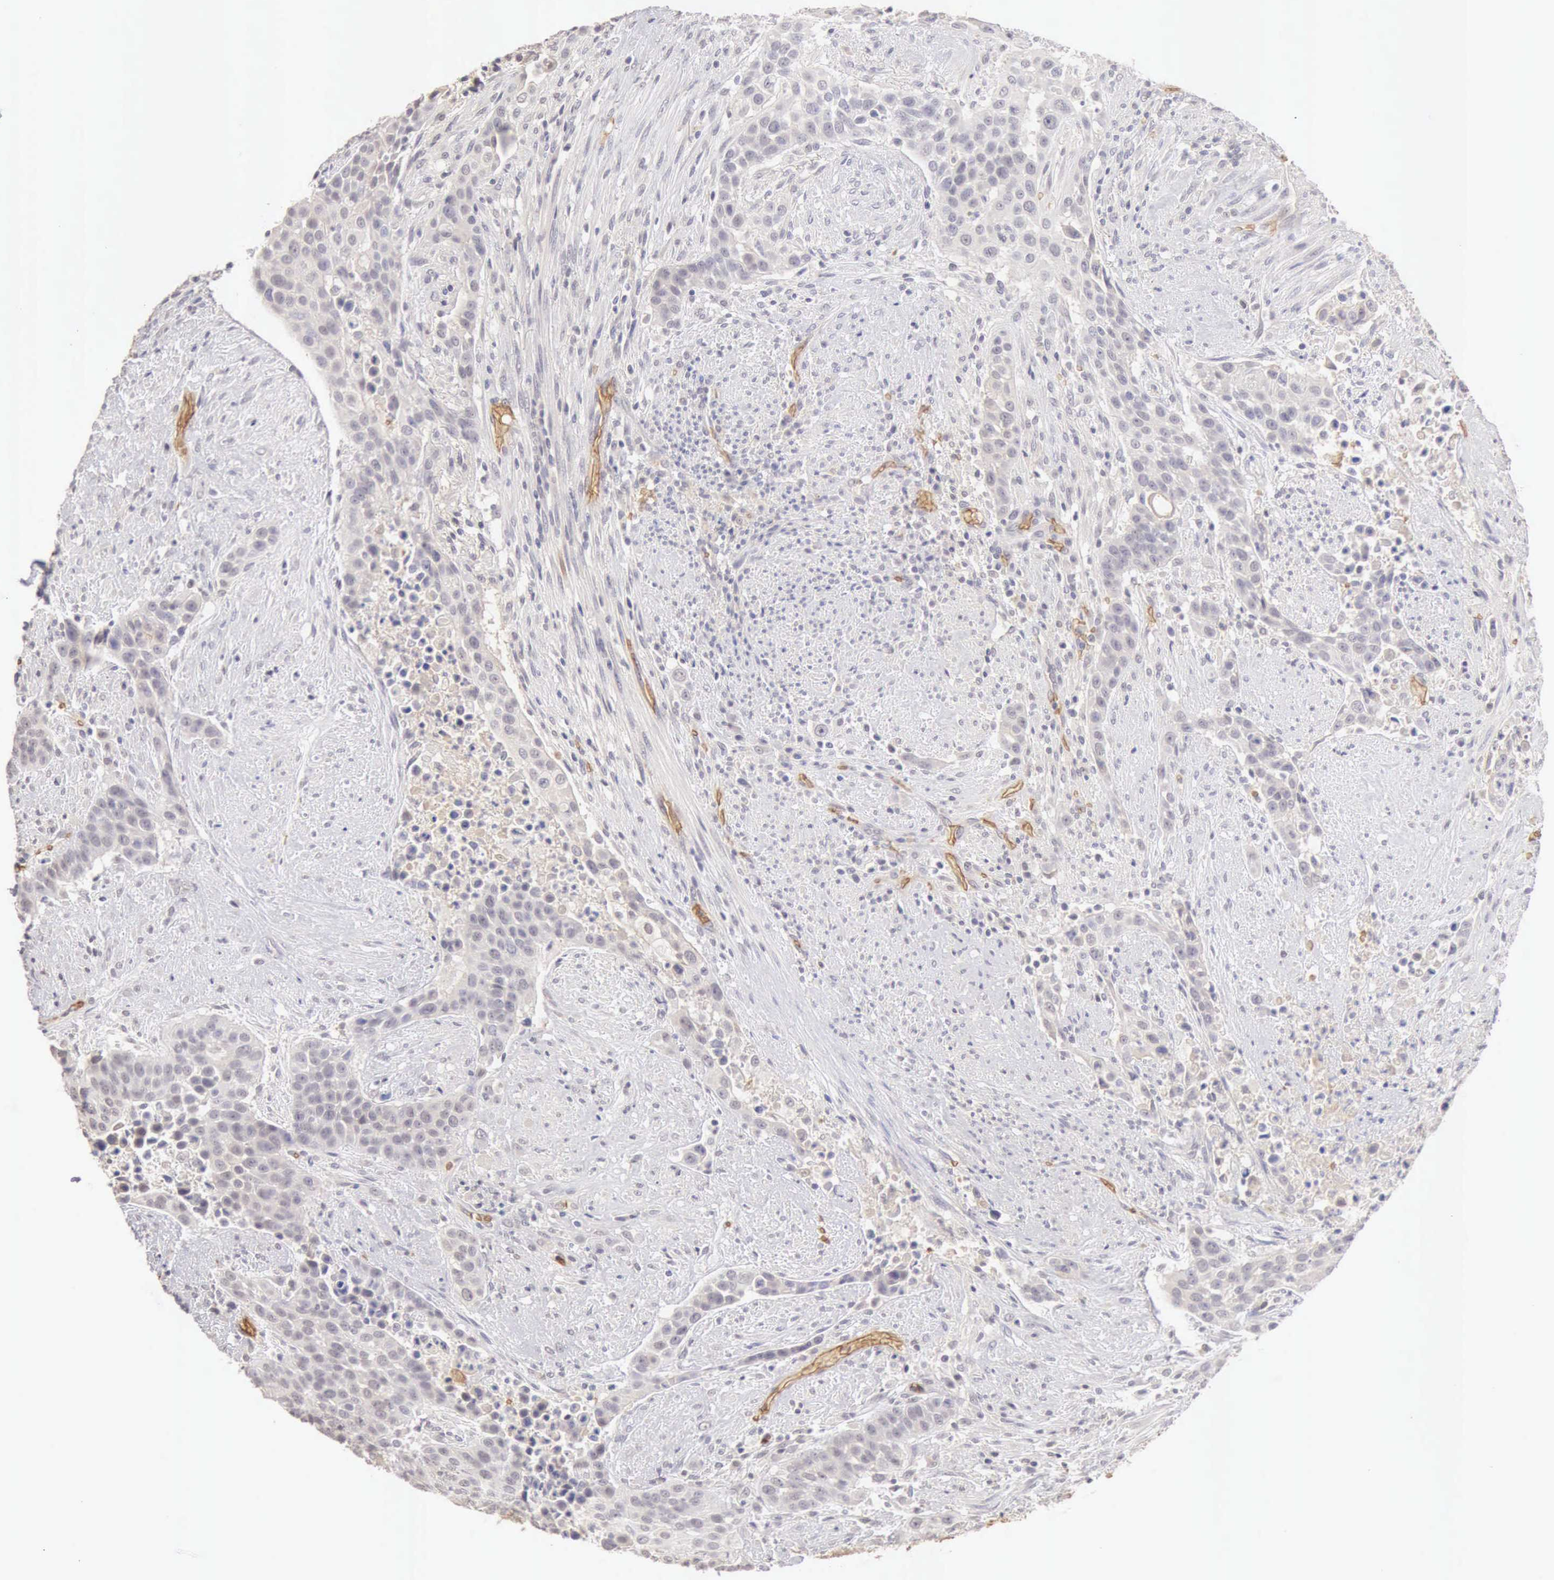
{"staining": {"intensity": "negative", "quantity": "none", "location": "none"}, "tissue": "urothelial cancer", "cell_type": "Tumor cells", "image_type": "cancer", "snomed": [{"axis": "morphology", "description": "Urothelial carcinoma, High grade"}, {"axis": "topography", "description": "Urinary bladder"}], "caption": "The immunohistochemistry image has no significant expression in tumor cells of high-grade urothelial carcinoma tissue.", "gene": "CFI", "patient": {"sex": "male", "age": 74}}